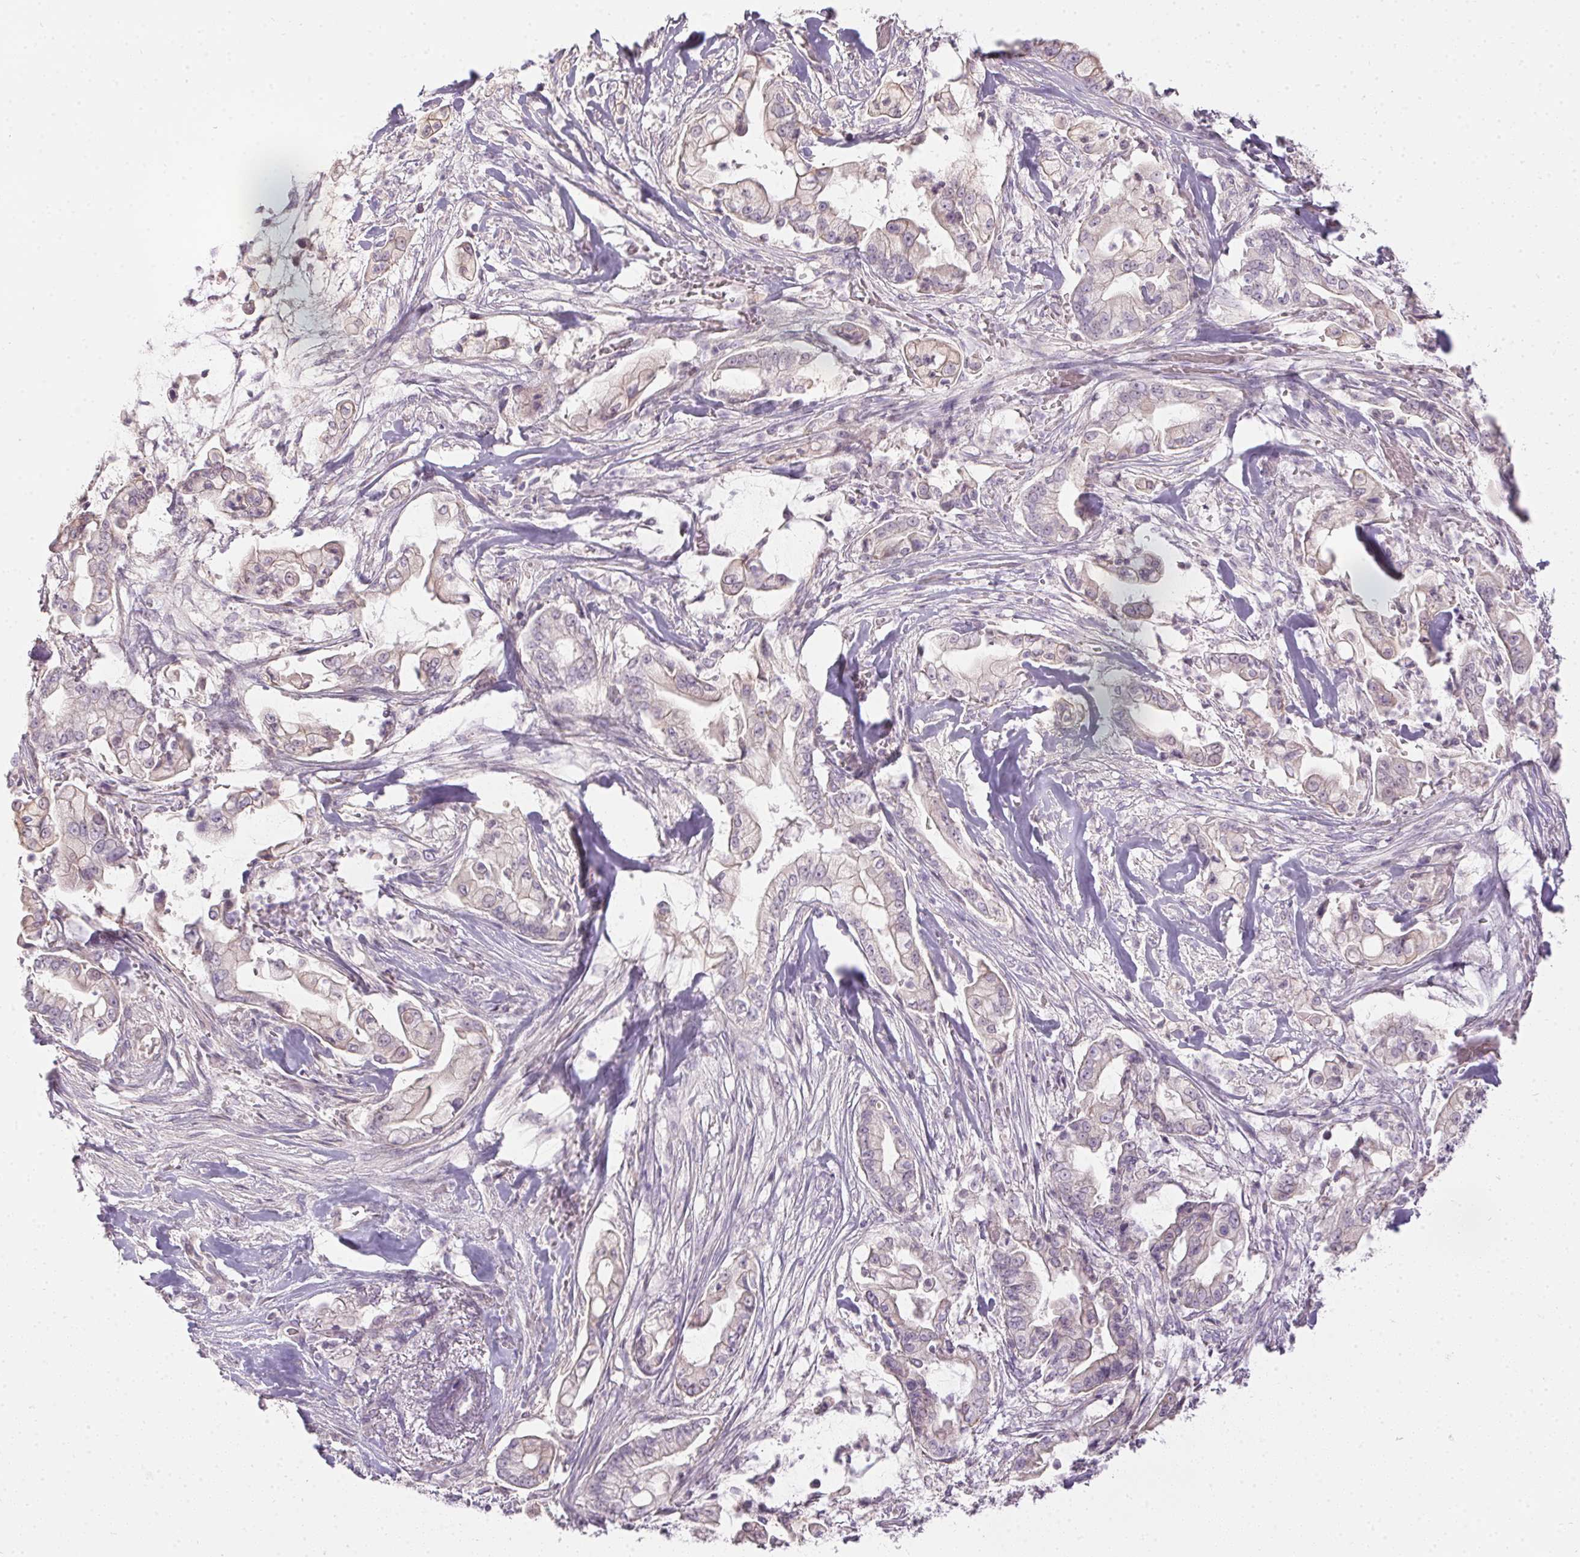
{"staining": {"intensity": "negative", "quantity": "none", "location": "none"}, "tissue": "pancreatic cancer", "cell_type": "Tumor cells", "image_type": "cancer", "snomed": [{"axis": "morphology", "description": "Adenocarcinoma, NOS"}, {"axis": "topography", "description": "Pancreas"}], "caption": "This image is of pancreatic adenocarcinoma stained with immunohistochemistry to label a protein in brown with the nuclei are counter-stained blue. There is no positivity in tumor cells.", "gene": "CTCFL", "patient": {"sex": "female", "age": 69}}